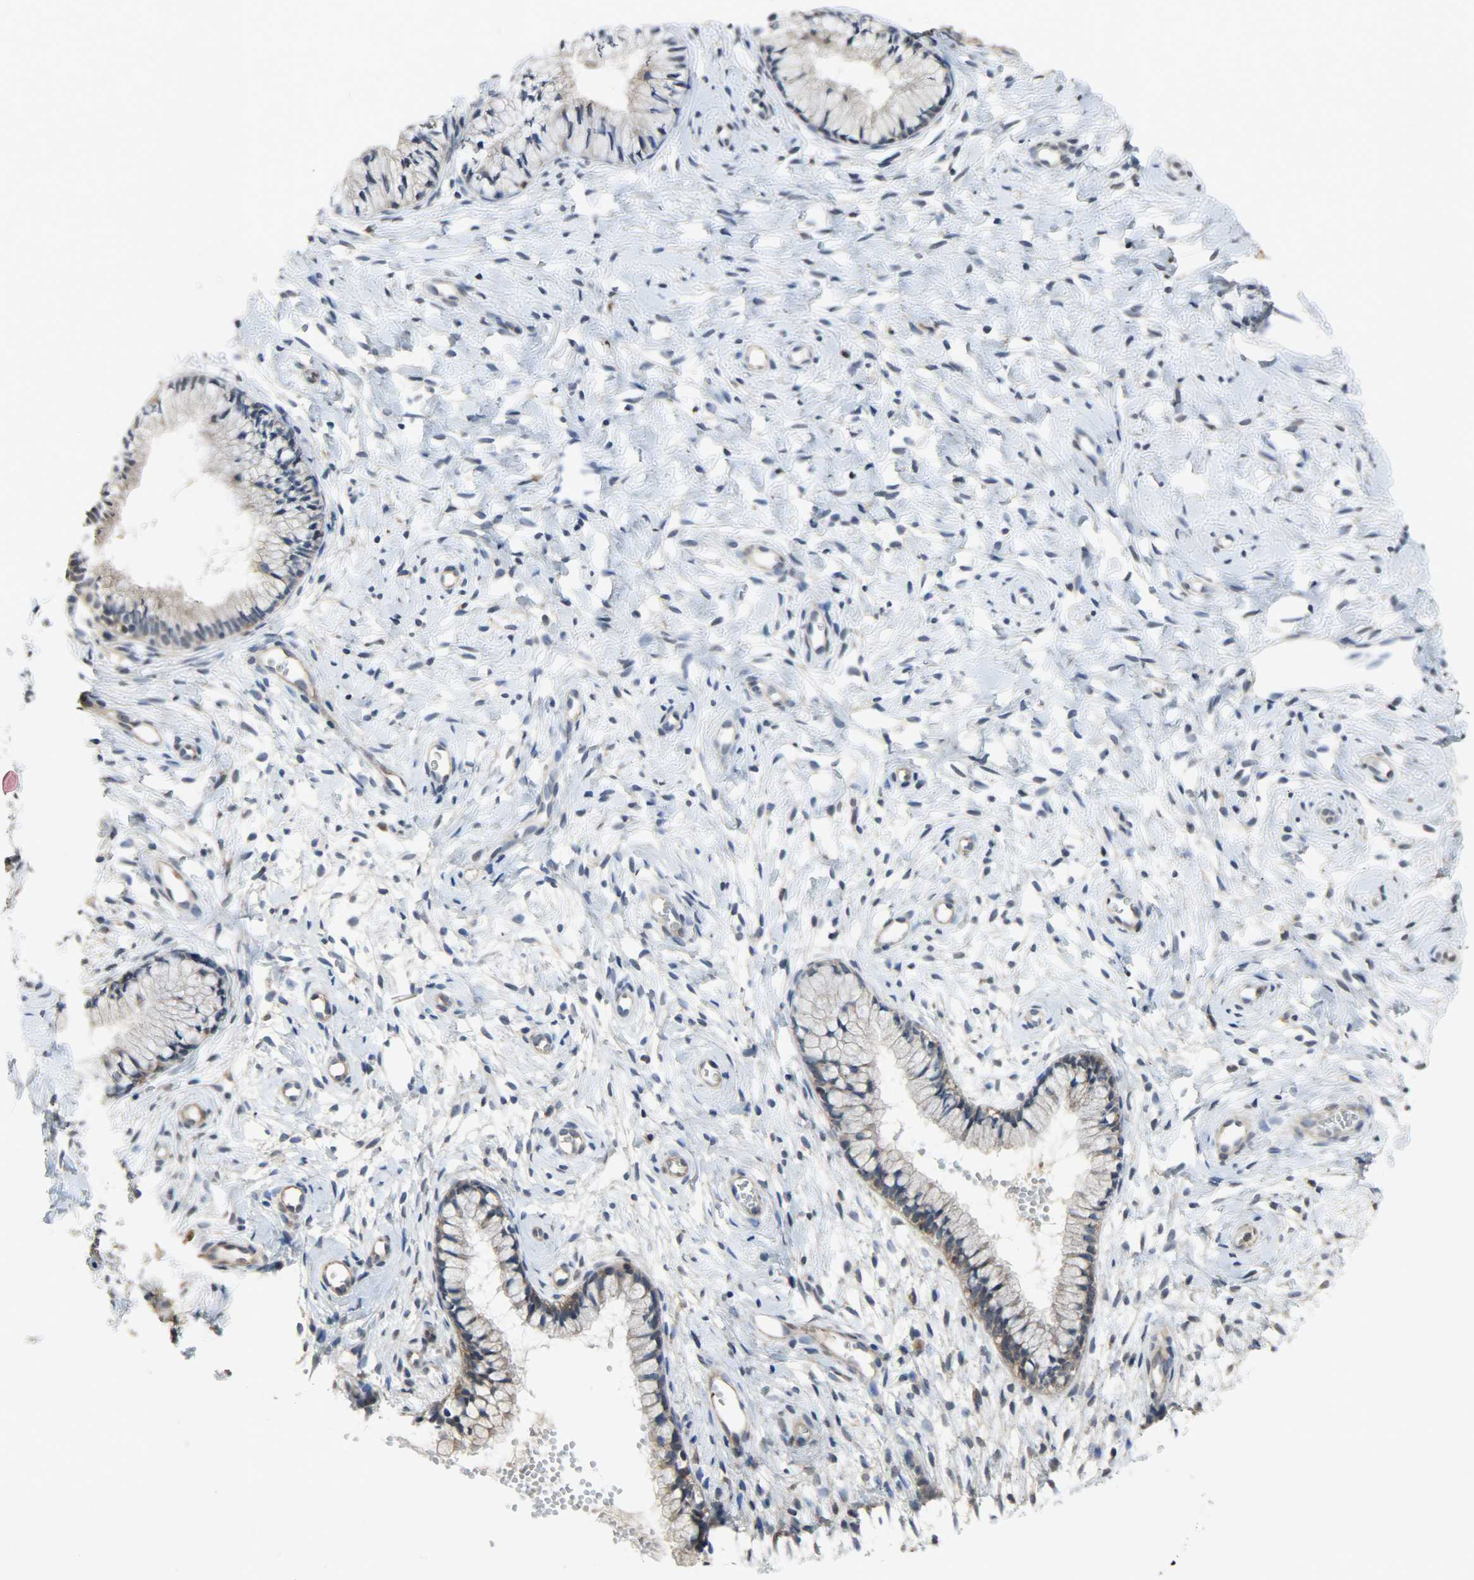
{"staining": {"intensity": "moderate", "quantity": ">75%", "location": "cytoplasmic/membranous"}, "tissue": "cervix", "cell_type": "Glandular cells", "image_type": "normal", "snomed": [{"axis": "morphology", "description": "Normal tissue, NOS"}, {"axis": "topography", "description": "Cervix"}], "caption": "Immunohistochemistry (IHC) of normal cervix demonstrates medium levels of moderate cytoplasmic/membranous staining in about >75% of glandular cells.", "gene": "TRIM21", "patient": {"sex": "female", "age": 46}}